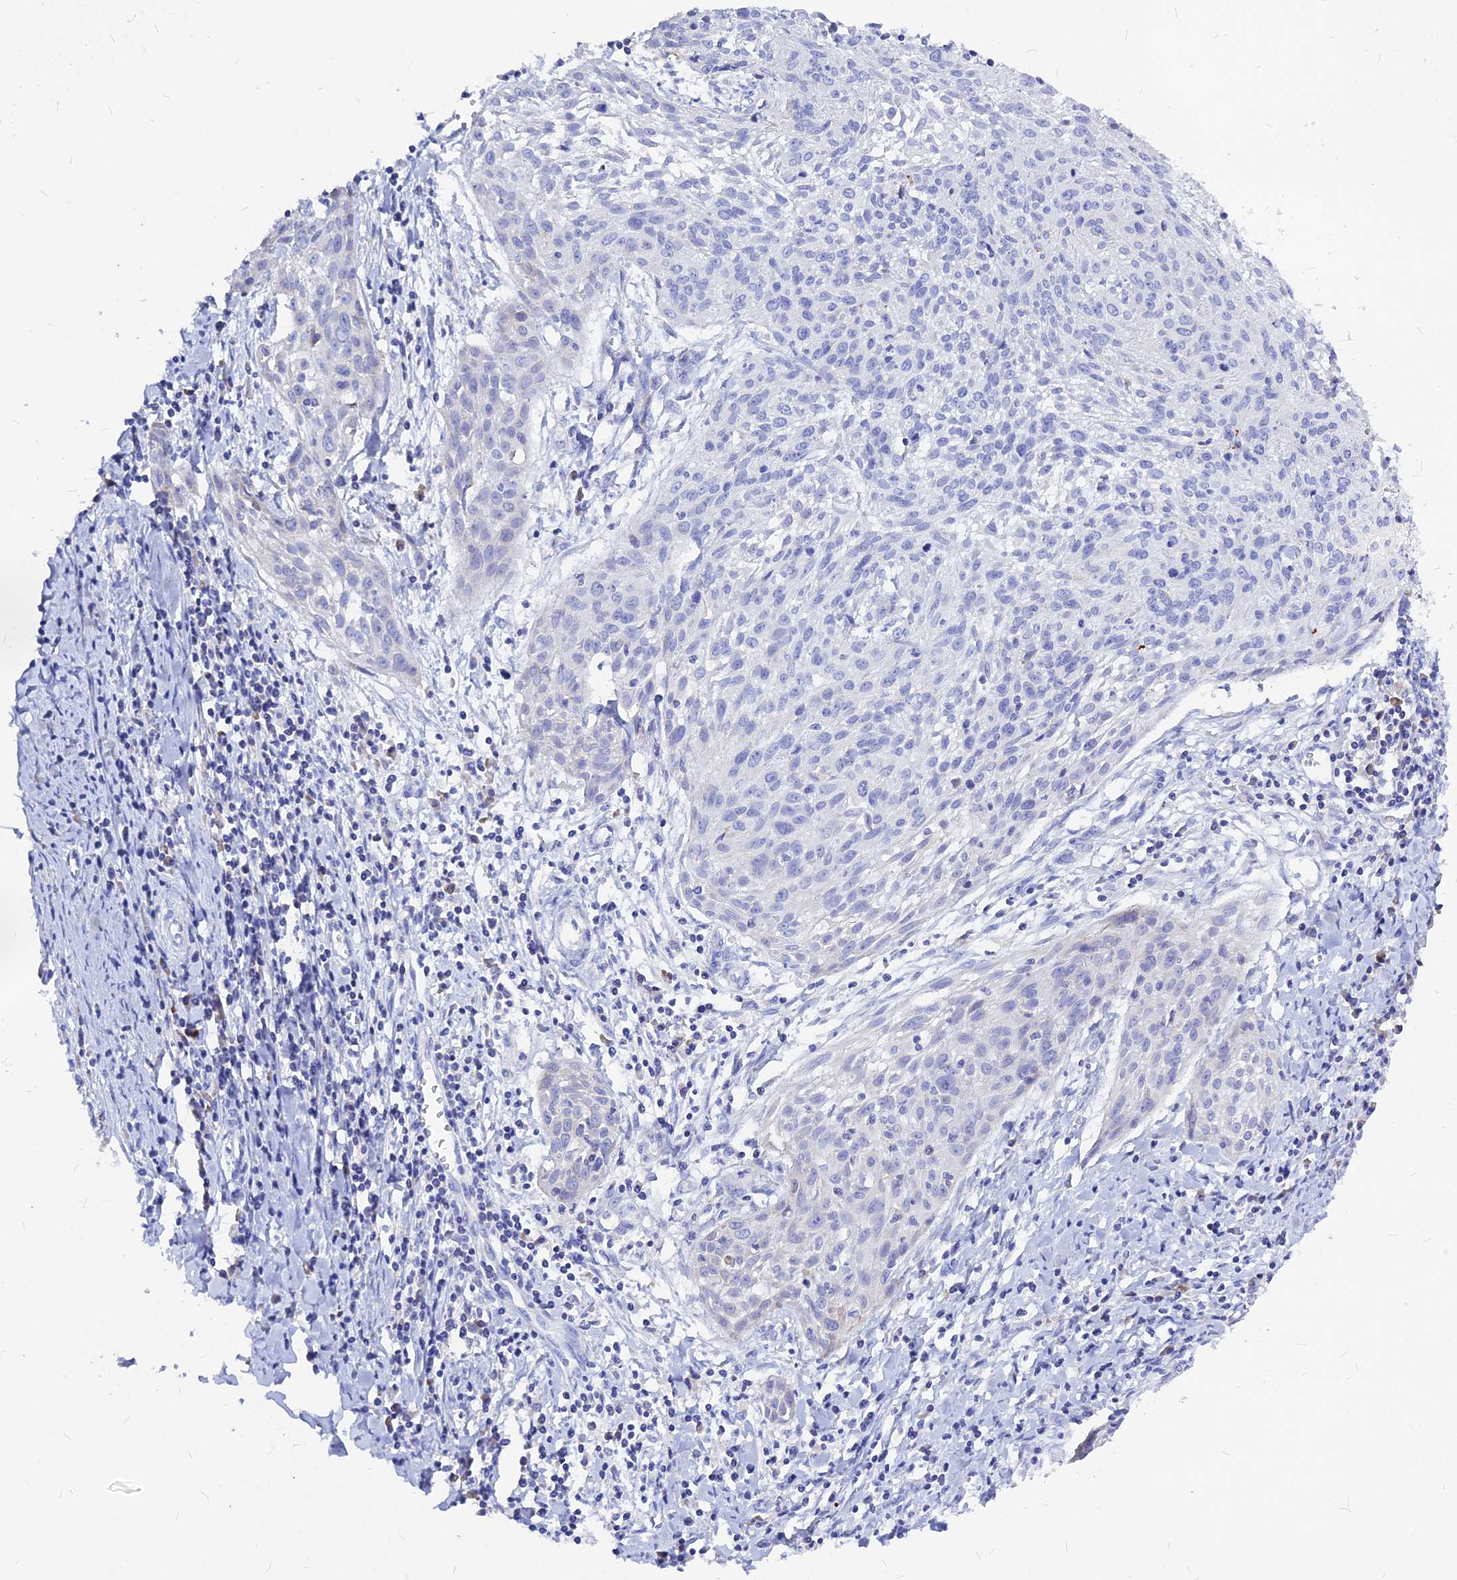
{"staining": {"intensity": "negative", "quantity": "none", "location": "none"}, "tissue": "cervical cancer", "cell_type": "Tumor cells", "image_type": "cancer", "snomed": [{"axis": "morphology", "description": "Squamous cell carcinoma, NOS"}, {"axis": "topography", "description": "Cervix"}], "caption": "A high-resolution micrograph shows immunohistochemistry (IHC) staining of cervical cancer, which demonstrates no significant positivity in tumor cells.", "gene": "CNOT6", "patient": {"sex": "female", "age": 51}}